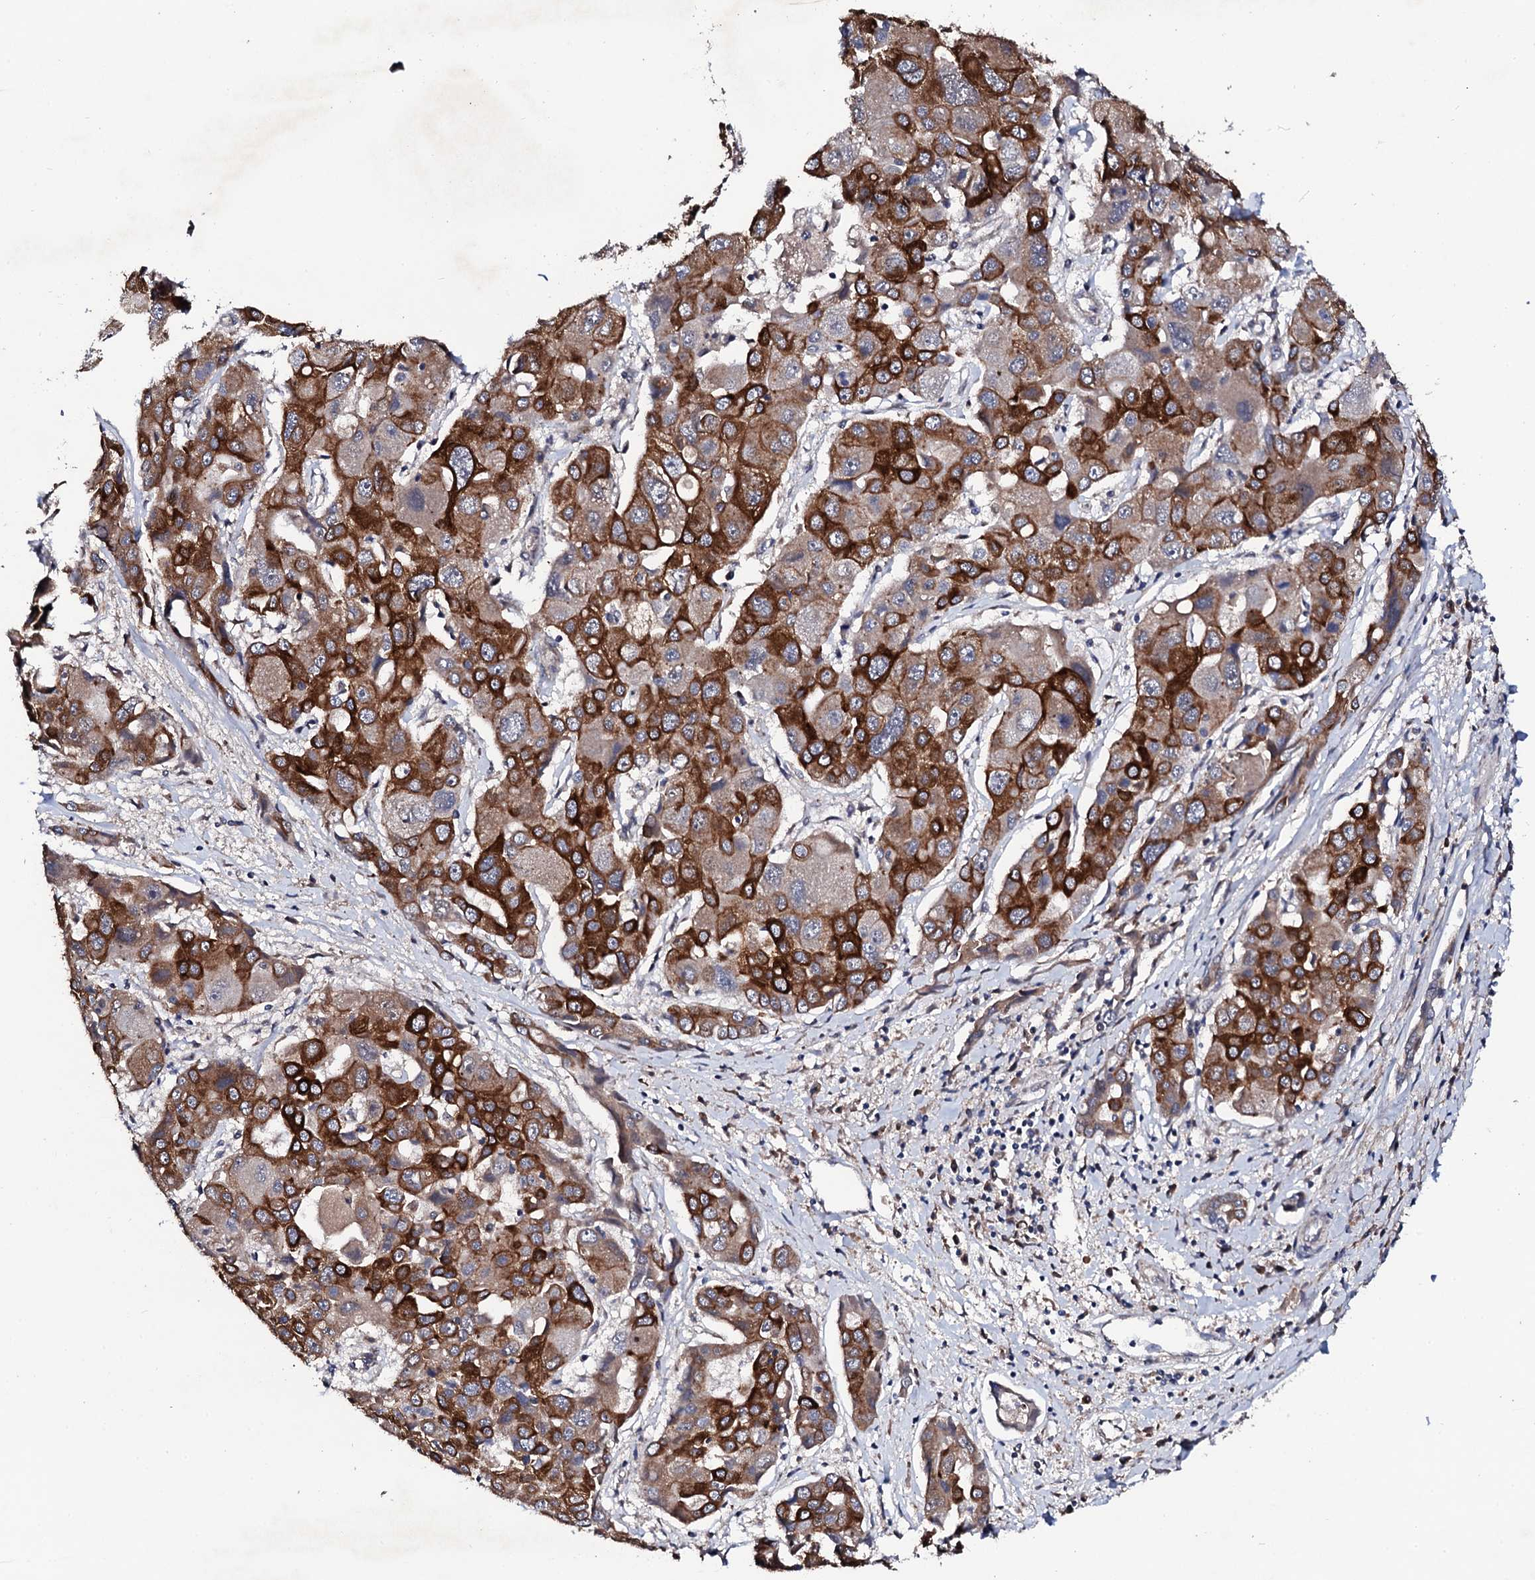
{"staining": {"intensity": "strong", "quantity": "25%-75%", "location": "cytoplasmic/membranous"}, "tissue": "liver cancer", "cell_type": "Tumor cells", "image_type": "cancer", "snomed": [{"axis": "morphology", "description": "Cholangiocarcinoma"}, {"axis": "topography", "description": "Liver"}], "caption": "A micrograph showing strong cytoplasmic/membranous positivity in approximately 25%-75% of tumor cells in cholangiocarcinoma (liver), as visualized by brown immunohistochemical staining.", "gene": "IP6K1", "patient": {"sex": "male", "age": 67}}